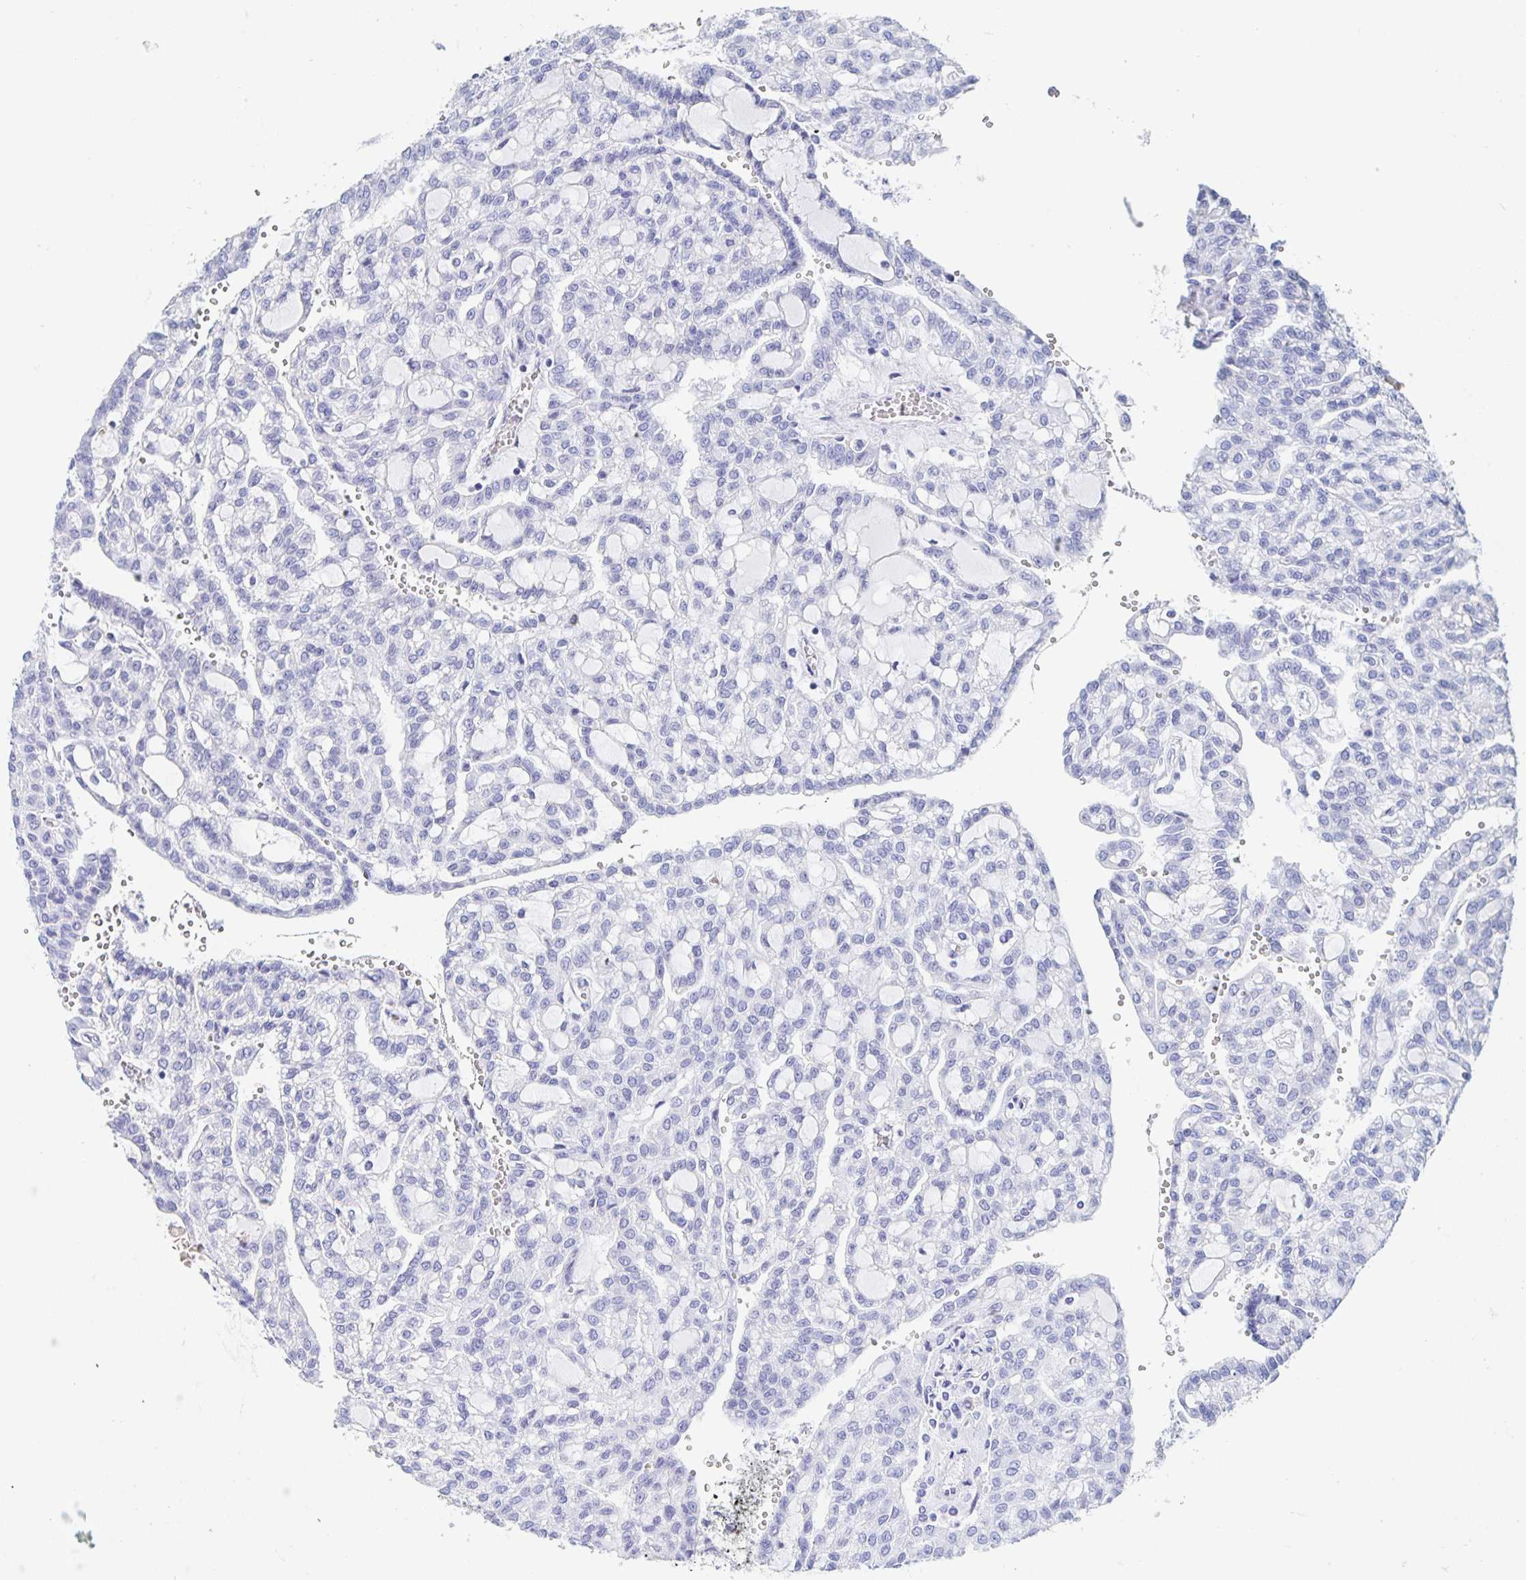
{"staining": {"intensity": "negative", "quantity": "none", "location": "none"}, "tissue": "renal cancer", "cell_type": "Tumor cells", "image_type": "cancer", "snomed": [{"axis": "morphology", "description": "Adenocarcinoma, NOS"}, {"axis": "topography", "description": "Kidney"}], "caption": "Immunohistochemical staining of renal adenocarcinoma demonstrates no significant positivity in tumor cells. Brightfield microscopy of immunohistochemistry stained with DAB (brown) and hematoxylin (blue), captured at high magnification.", "gene": "DMBT1", "patient": {"sex": "male", "age": 63}}